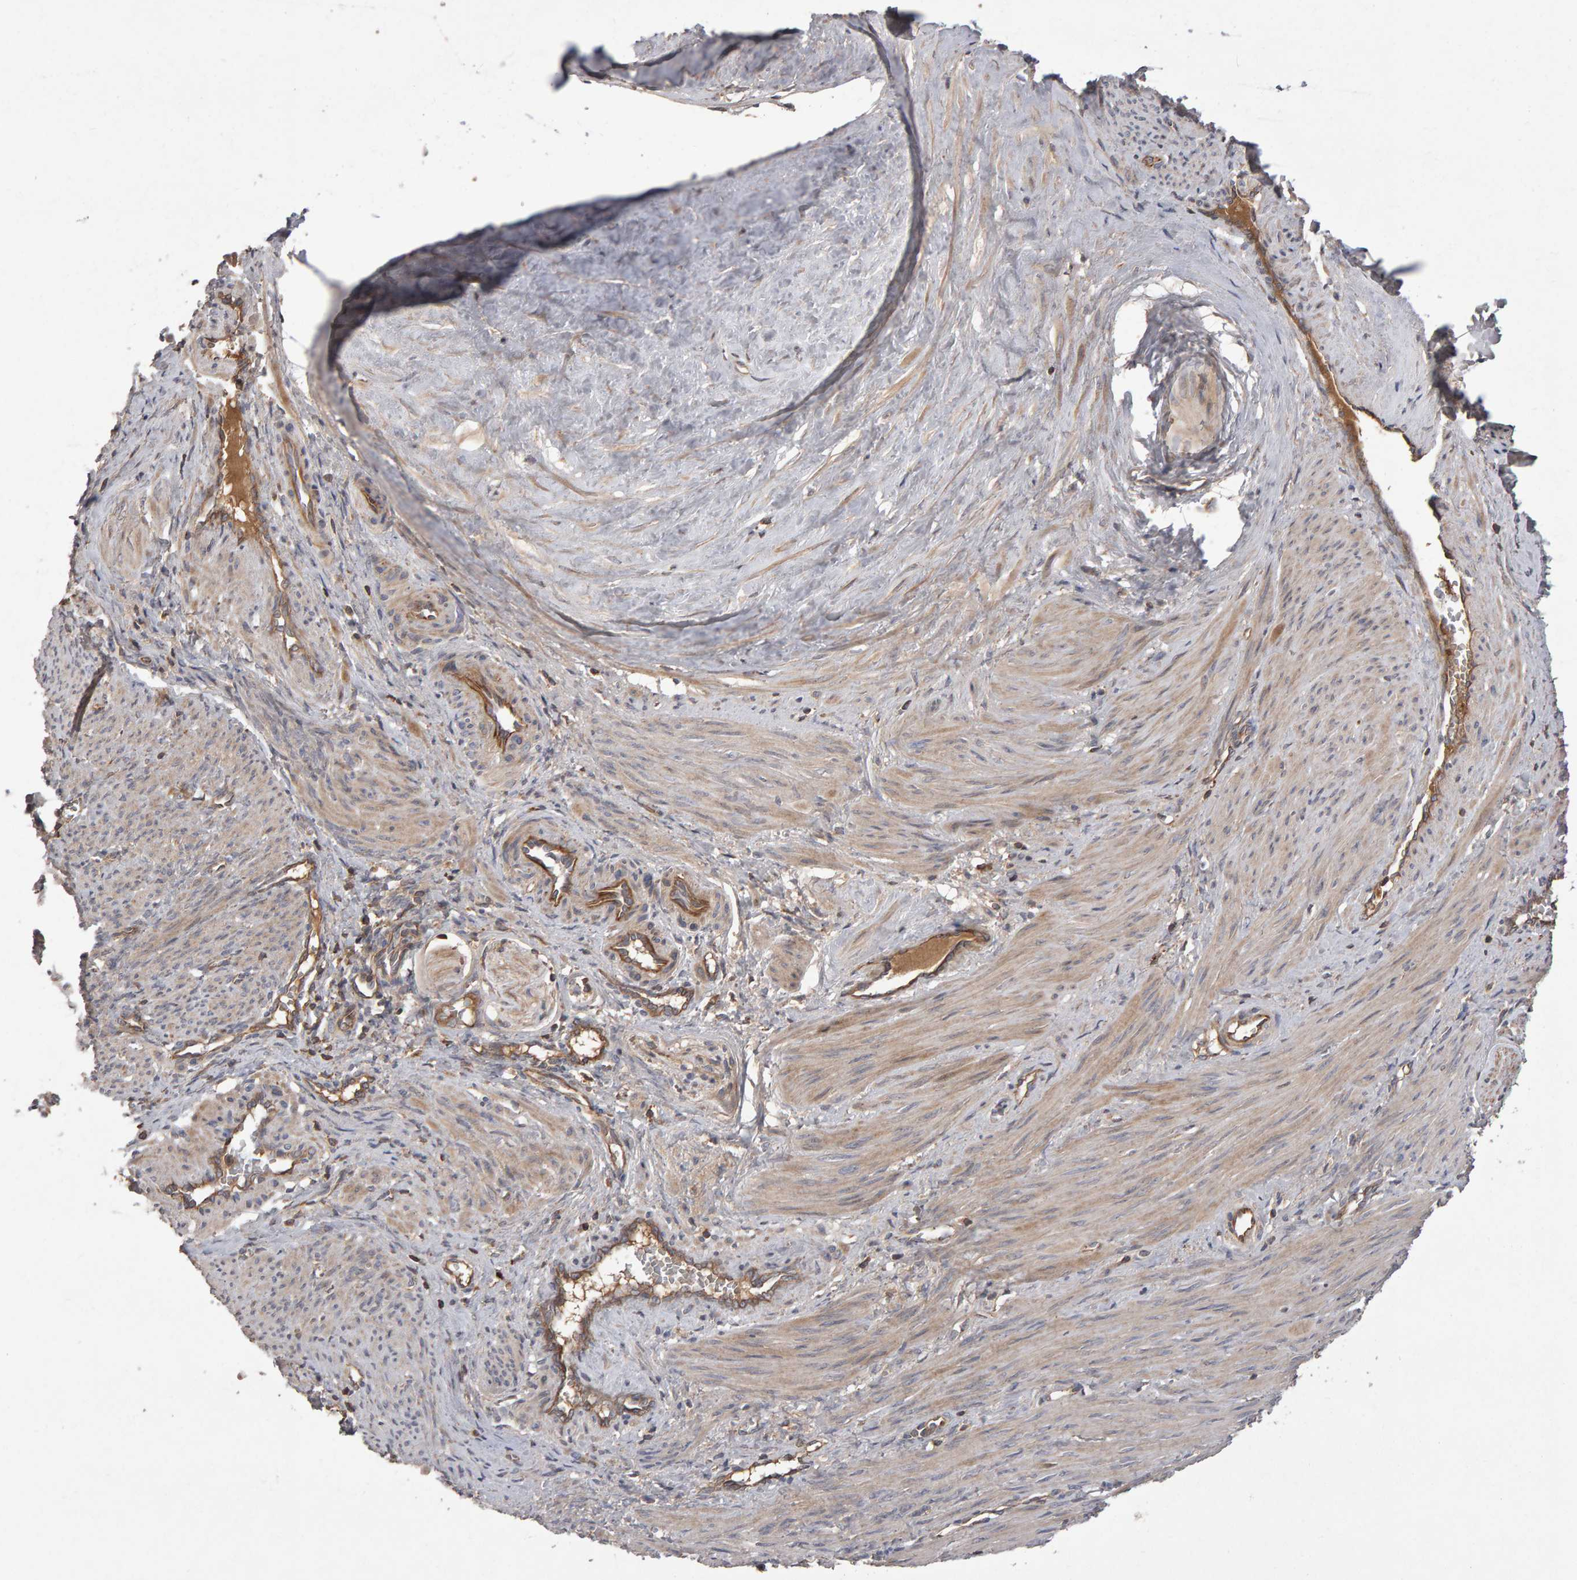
{"staining": {"intensity": "weak", "quantity": ">75%", "location": "cytoplasmic/membranous"}, "tissue": "smooth muscle", "cell_type": "Smooth muscle cells", "image_type": "normal", "snomed": [{"axis": "morphology", "description": "Normal tissue, NOS"}, {"axis": "topography", "description": "Endometrium"}], "caption": "Protein staining displays weak cytoplasmic/membranous positivity in approximately >75% of smooth muscle cells in unremarkable smooth muscle. Immunohistochemistry stains the protein of interest in brown and the nuclei are stained blue.", "gene": "PGS1", "patient": {"sex": "female", "age": 33}}